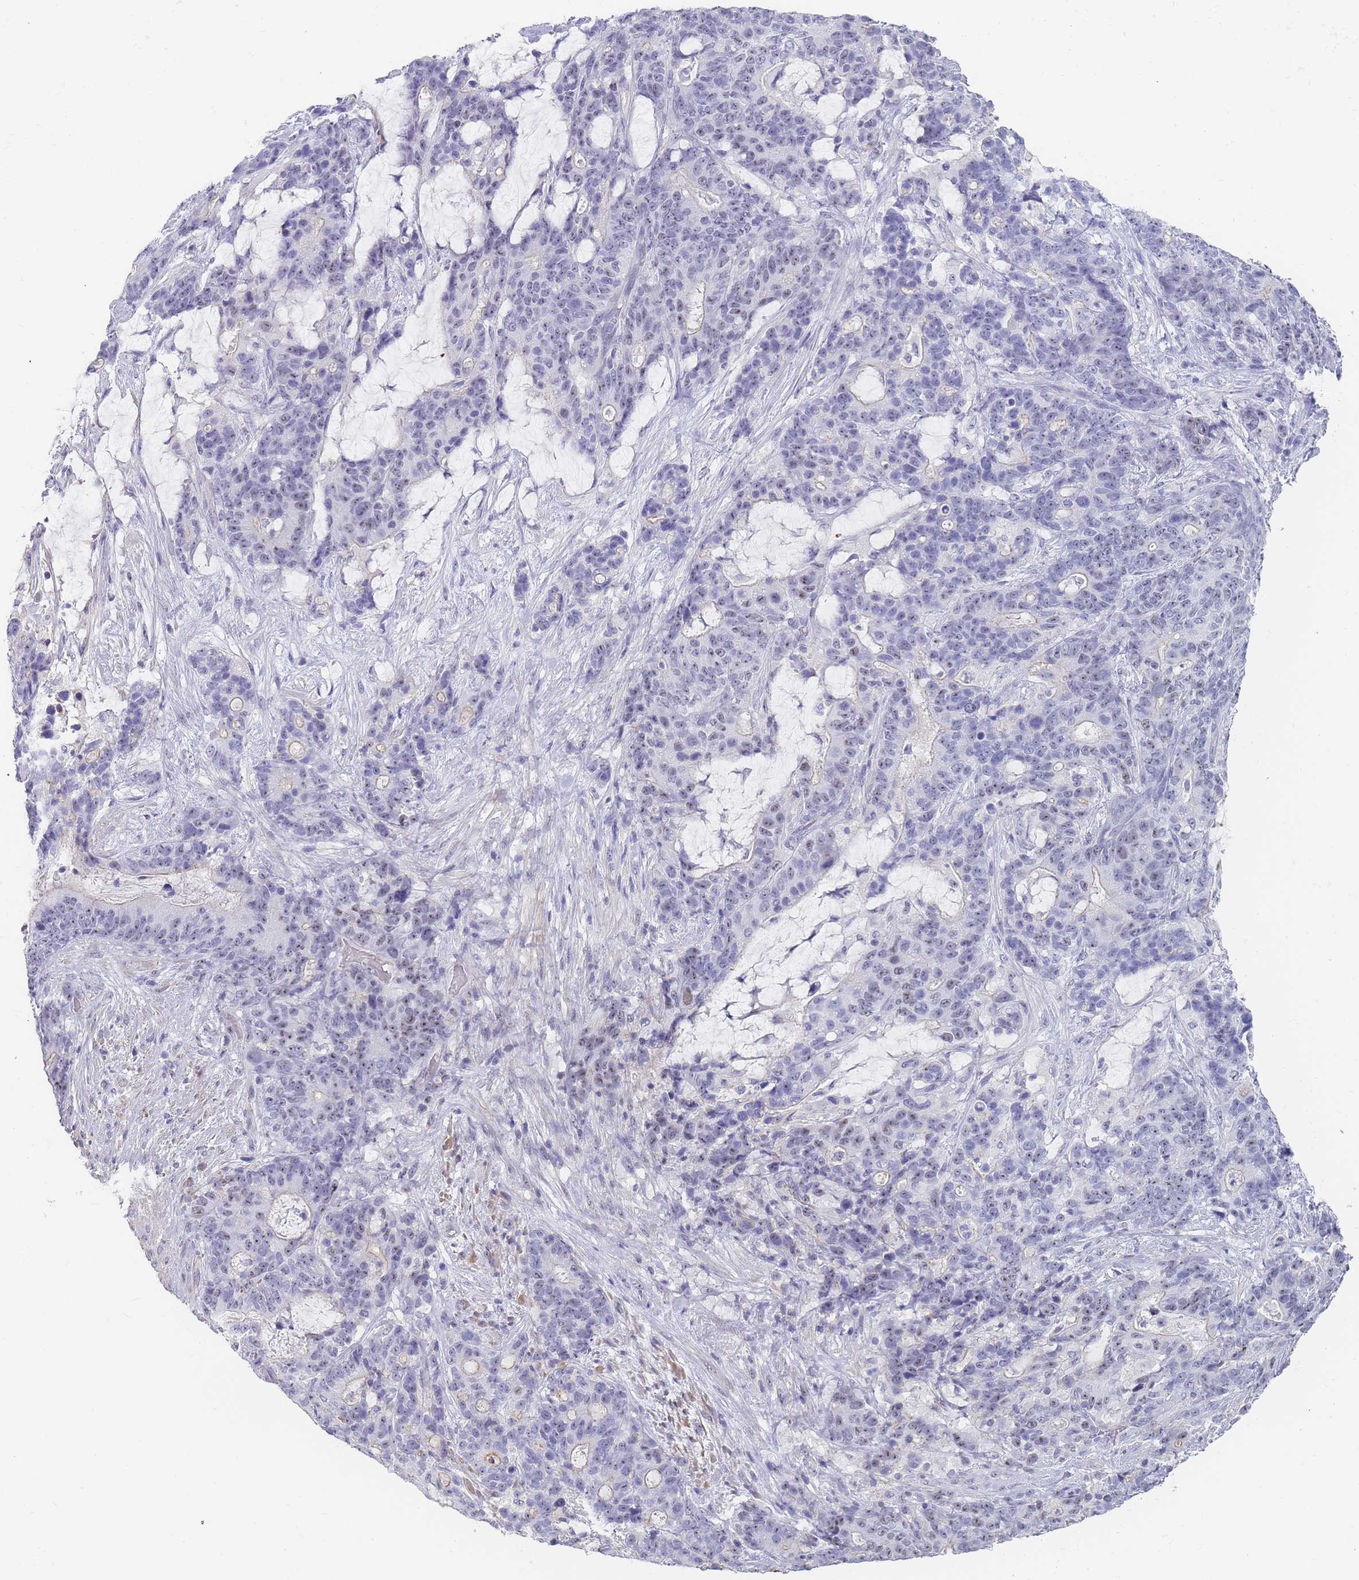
{"staining": {"intensity": "weak", "quantity": ">75%", "location": "nuclear"}, "tissue": "stomach cancer", "cell_type": "Tumor cells", "image_type": "cancer", "snomed": [{"axis": "morphology", "description": "Normal tissue, NOS"}, {"axis": "morphology", "description": "Adenocarcinoma, NOS"}, {"axis": "topography", "description": "Stomach"}], "caption": "Protein analysis of adenocarcinoma (stomach) tissue displays weak nuclear expression in approximately >75% of tumor cells.", "gene": "NOP14", "patient": {"sex": "female", "age": 64}}